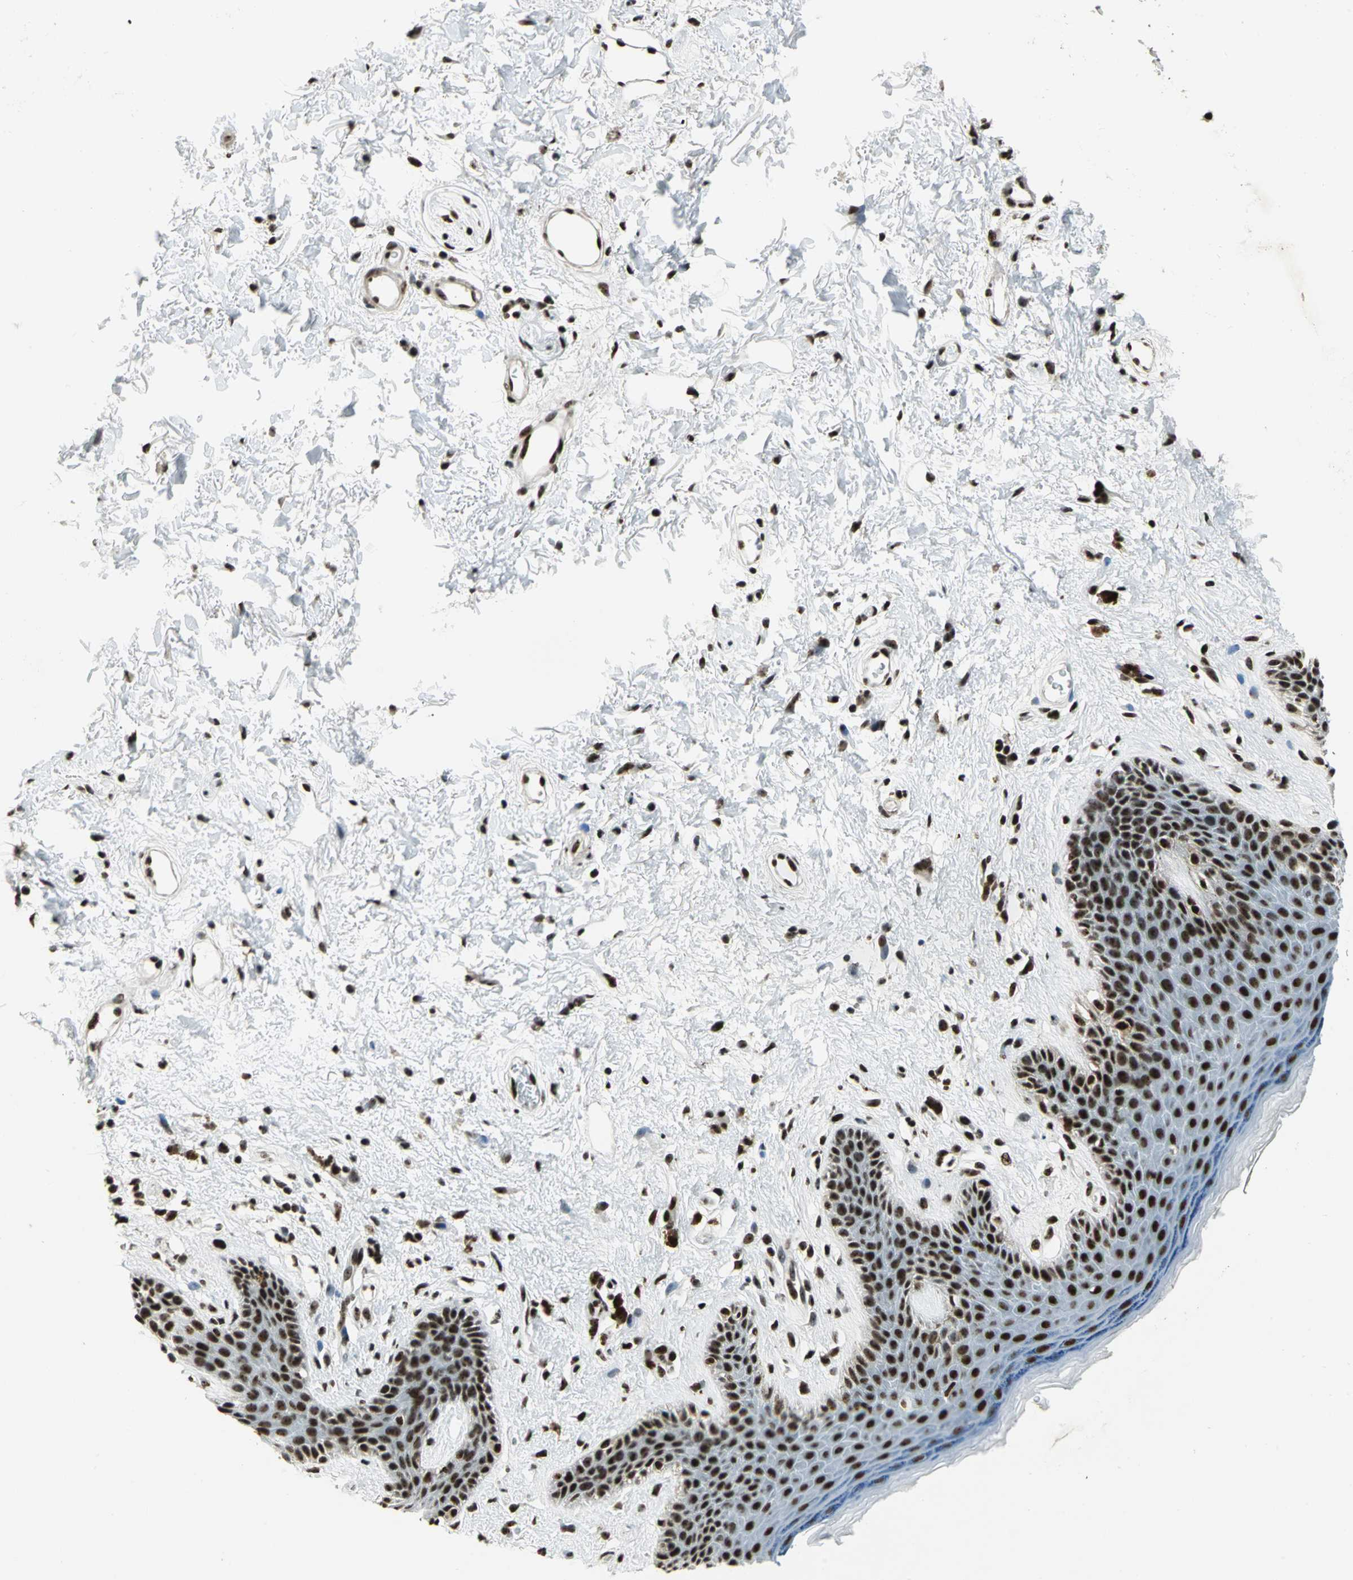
{"staining": {"intensity": "strong", "quantity": ">75%", "location": "nuclear"}, "tissue": "skin", "cell_type": "Epidermal cells", "image_type": "normal", "snomed": [{"axis": "morphology", "description": "Normal tissue, NOS"}, {"axis": "topography", "description": "Anal"}], "caption": "This histopathology image exhibits IHC staining of normal skin, with high strong nuclear staining in approximately >75% of epidermal cells.", "gene": "UBTF", "patient": {"sex": "female", "age": 46}}